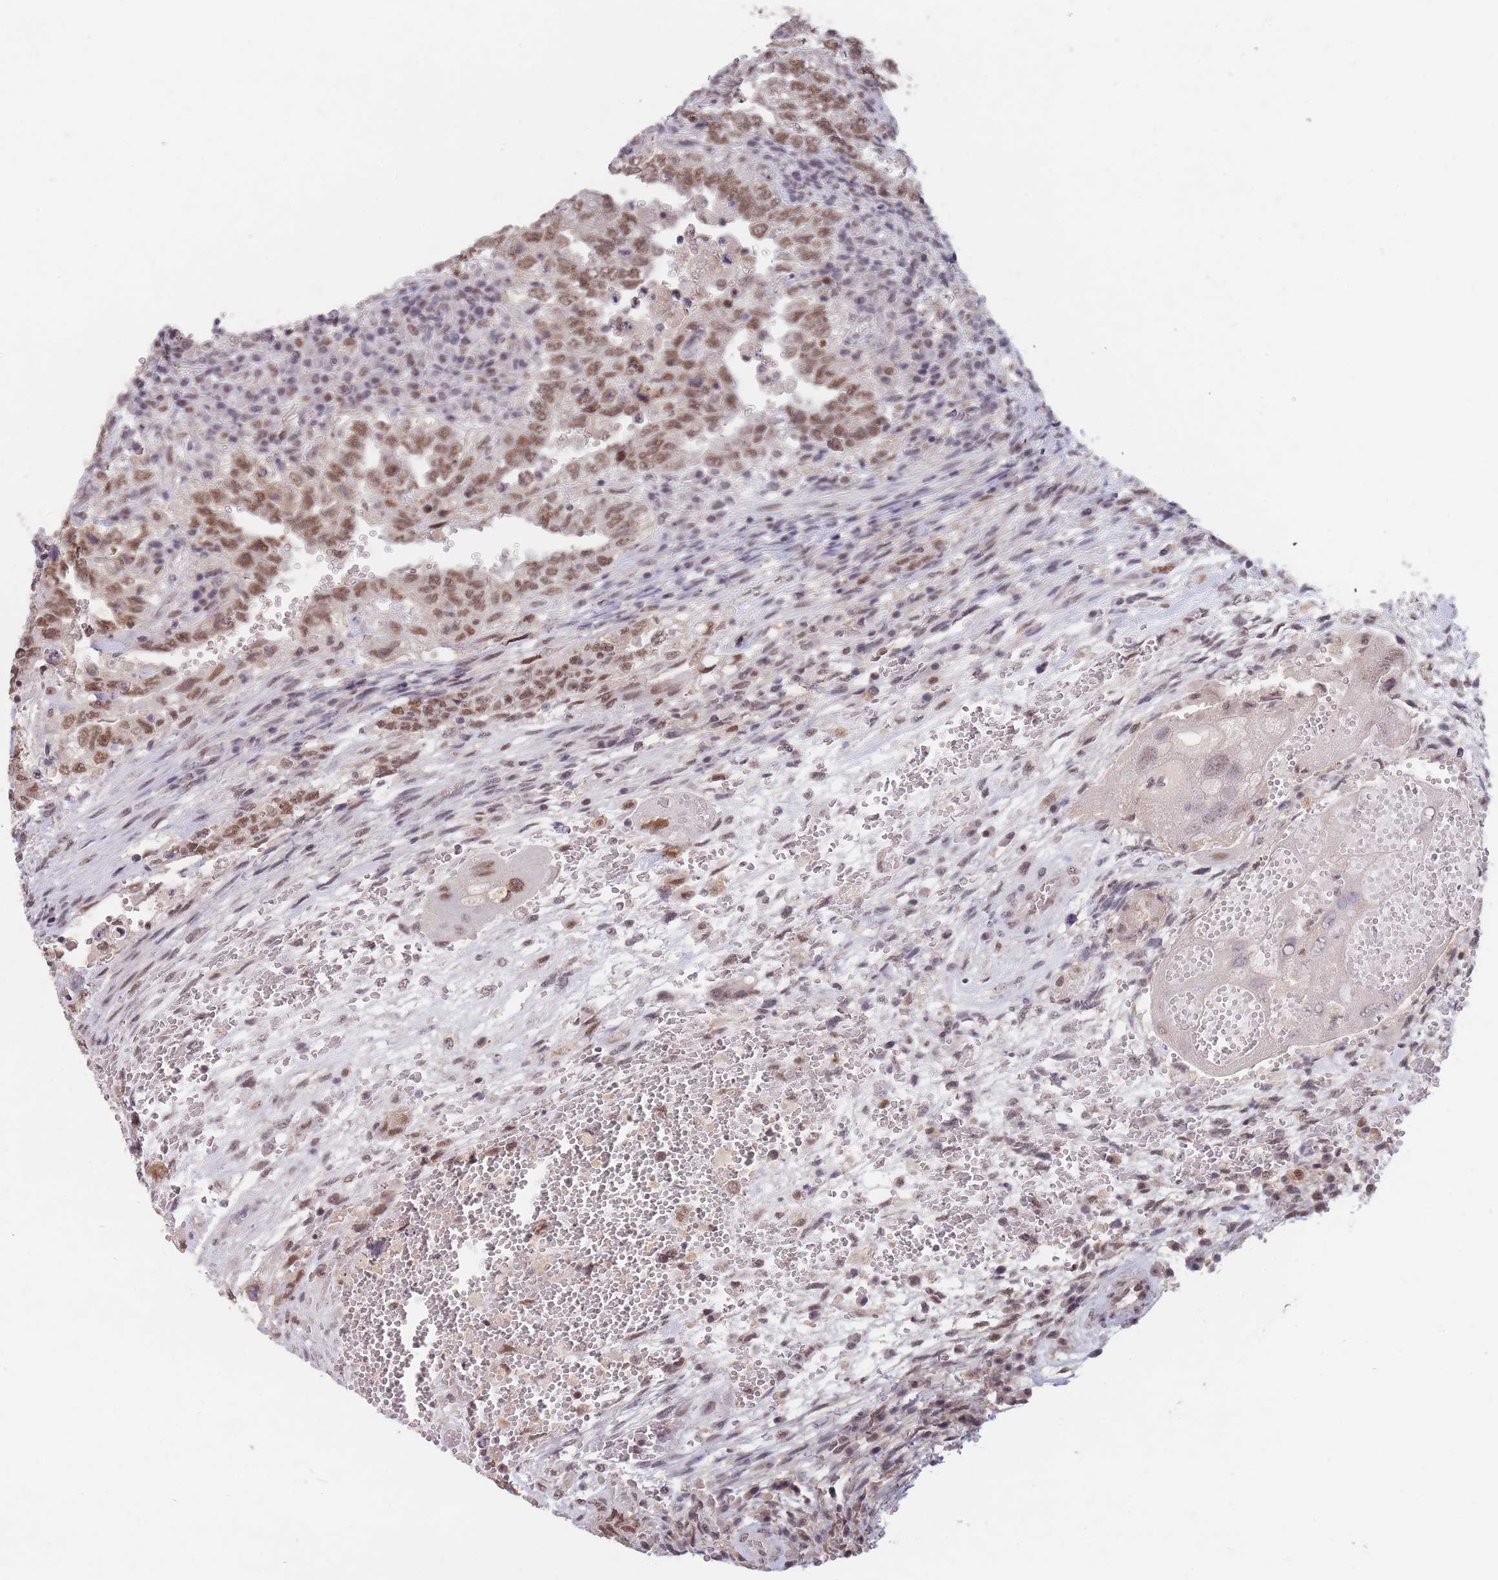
{"staining": {"intensity": "moderate", "quantity": ">75%", "location": "nuclear"}, "tissue": "testis cancer", "cell_type": "Tumor cells", "image_type": "cancer", "snomed": [{"axis": "morphology", "description": "Carcinoma, Embryonal, NOS"}, {"axis": "topography", "description": "Testis"}], "caption": "Protein staining by immunohistochemistry shows moderate nuclear positivity in about >75% of tumor cells in embryonal carcinoma (testis).", "gene": "SNRPA1", "patient": {"sex": "male", "age": 26}}